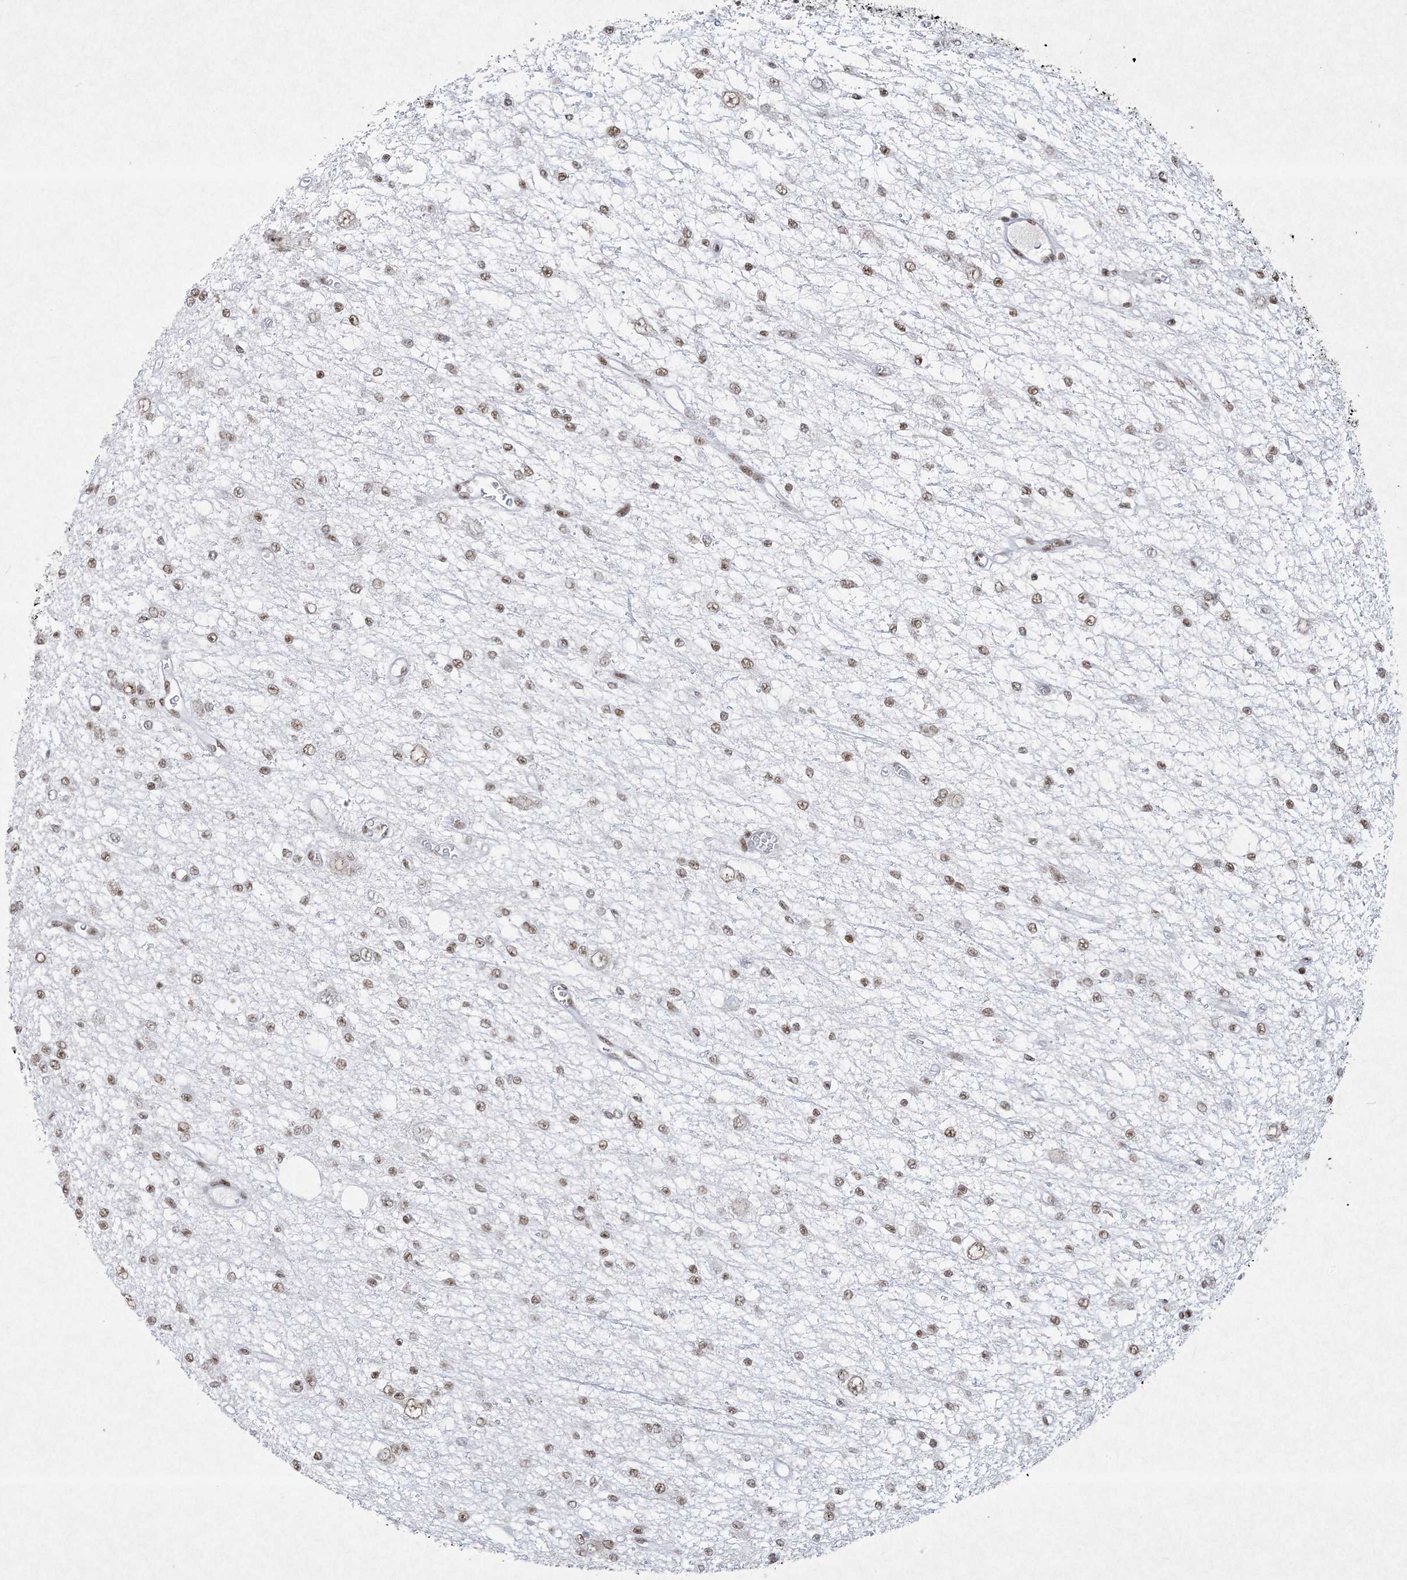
{"staining": {"intensity": "moderate", "quantity": ">75%", "location": "nuclear"}, "tissue": "glioma", "cell_type": "Tumor cells", "image_type": "cancer", "snomed": [{"axis": "morphology", "description": "Glioma, malignant, Low grade"}, {"axis": "topography", "description": "Brain"}], "caption": "A histopathology image showing moderate nuclear positivity in approximately >75% of tumor cells in malignant glioma (low-grade), as visualized by brown immunohistochemical staining.", "gene": "PKNOX2", "patient": {"sex": "male", "age": 38}}